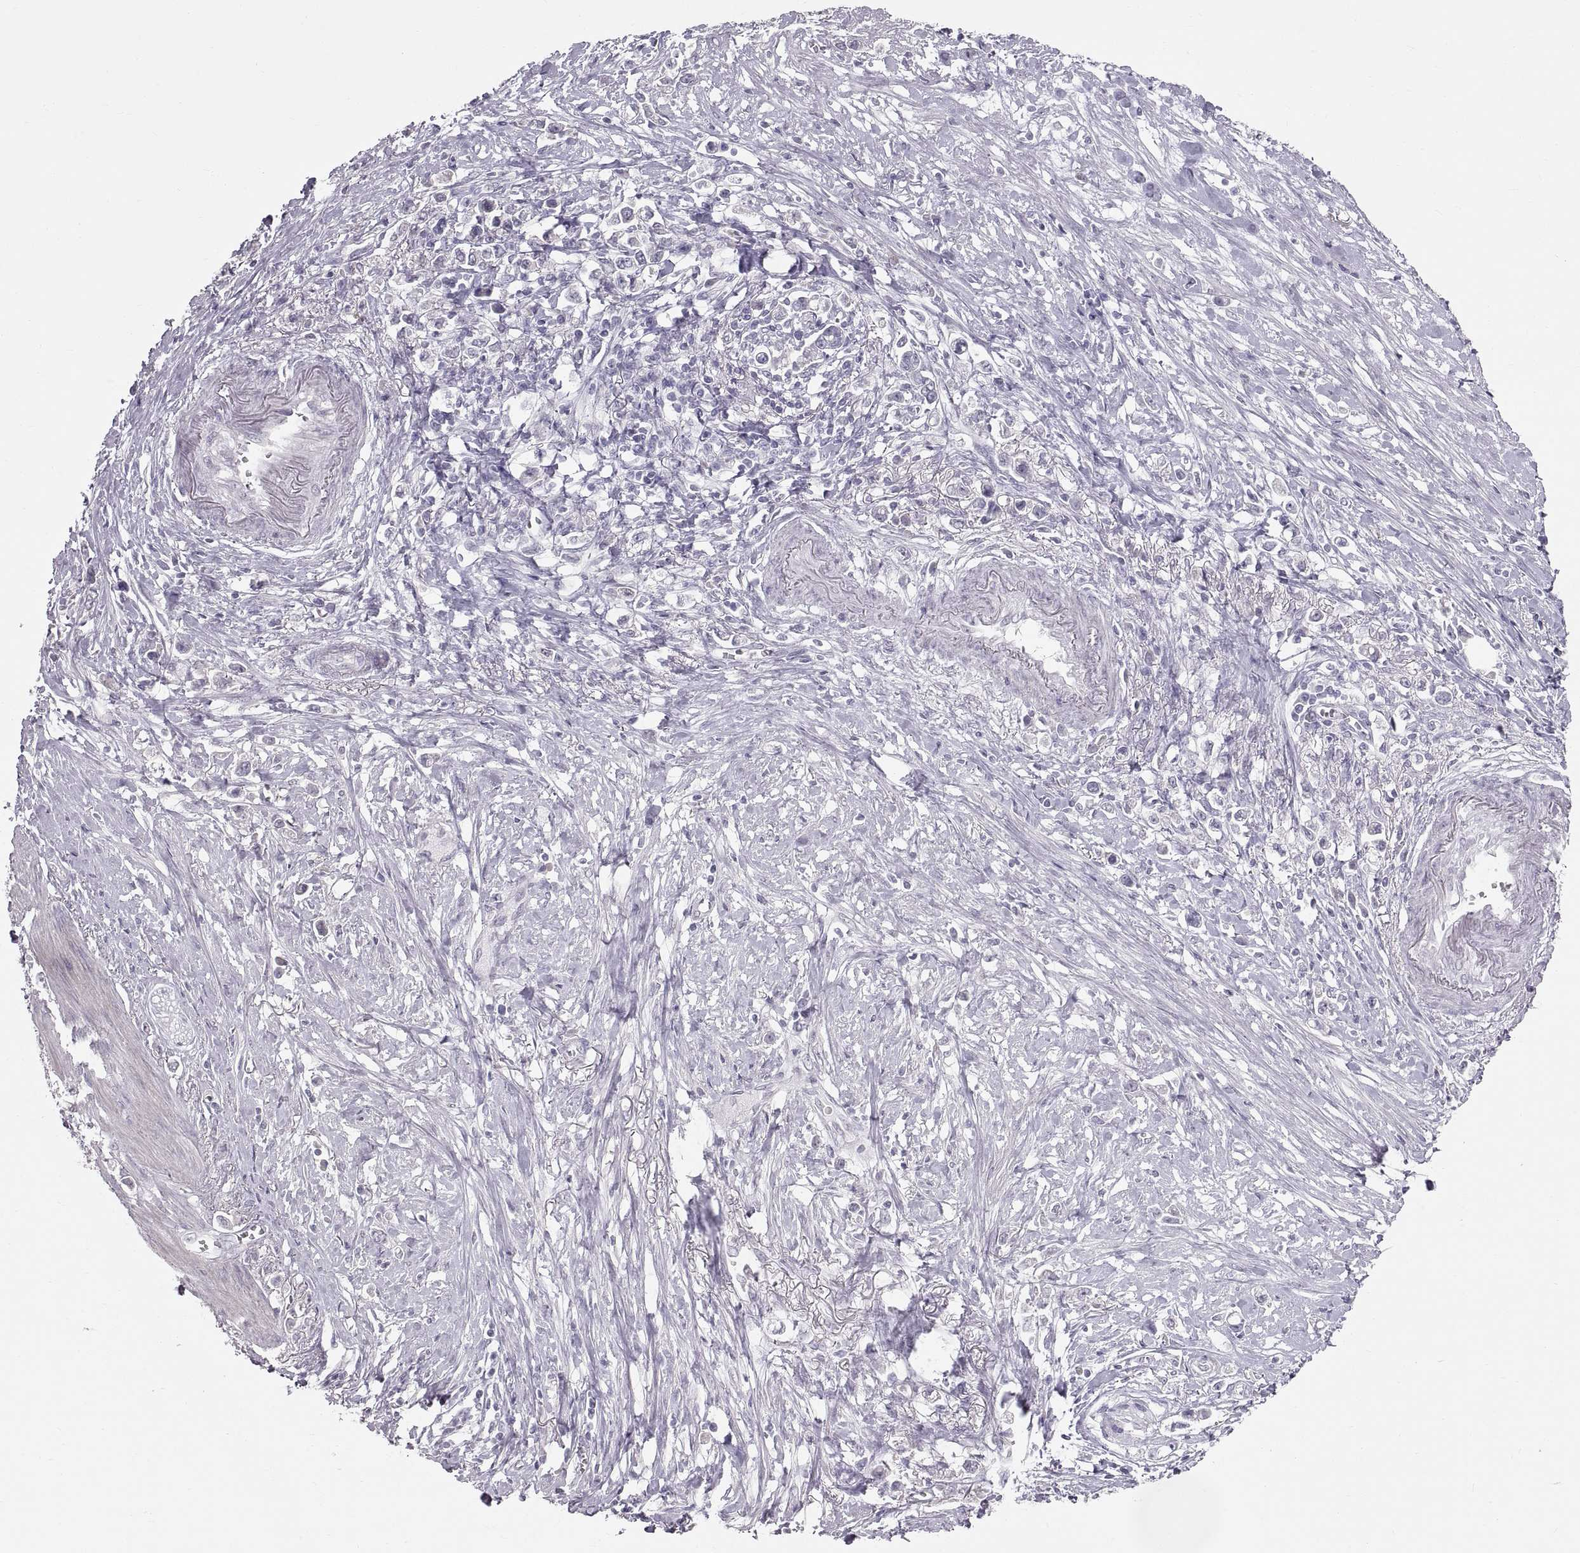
{"staining": {"intensity": "negative", "quantity": "none", "location": "none"}, "tissue": "stomach cancer", "cell_type": "Tumor cells", "image_type": "cancer", "snomed": [{"axis": "morphology", "description": "Adenocarcinoma, NOS"}, {"axis": "topography", "description": "Stomach"}], "caption": "An immunohistochemistry micrograph of stomach cancer (adenocarcinoma) is shown. There is no staining in tumor cells of stomach cancer (adenocarcinoma).", "gene": "SPACDR", "patient": {"sex": "male", "age": 63}}